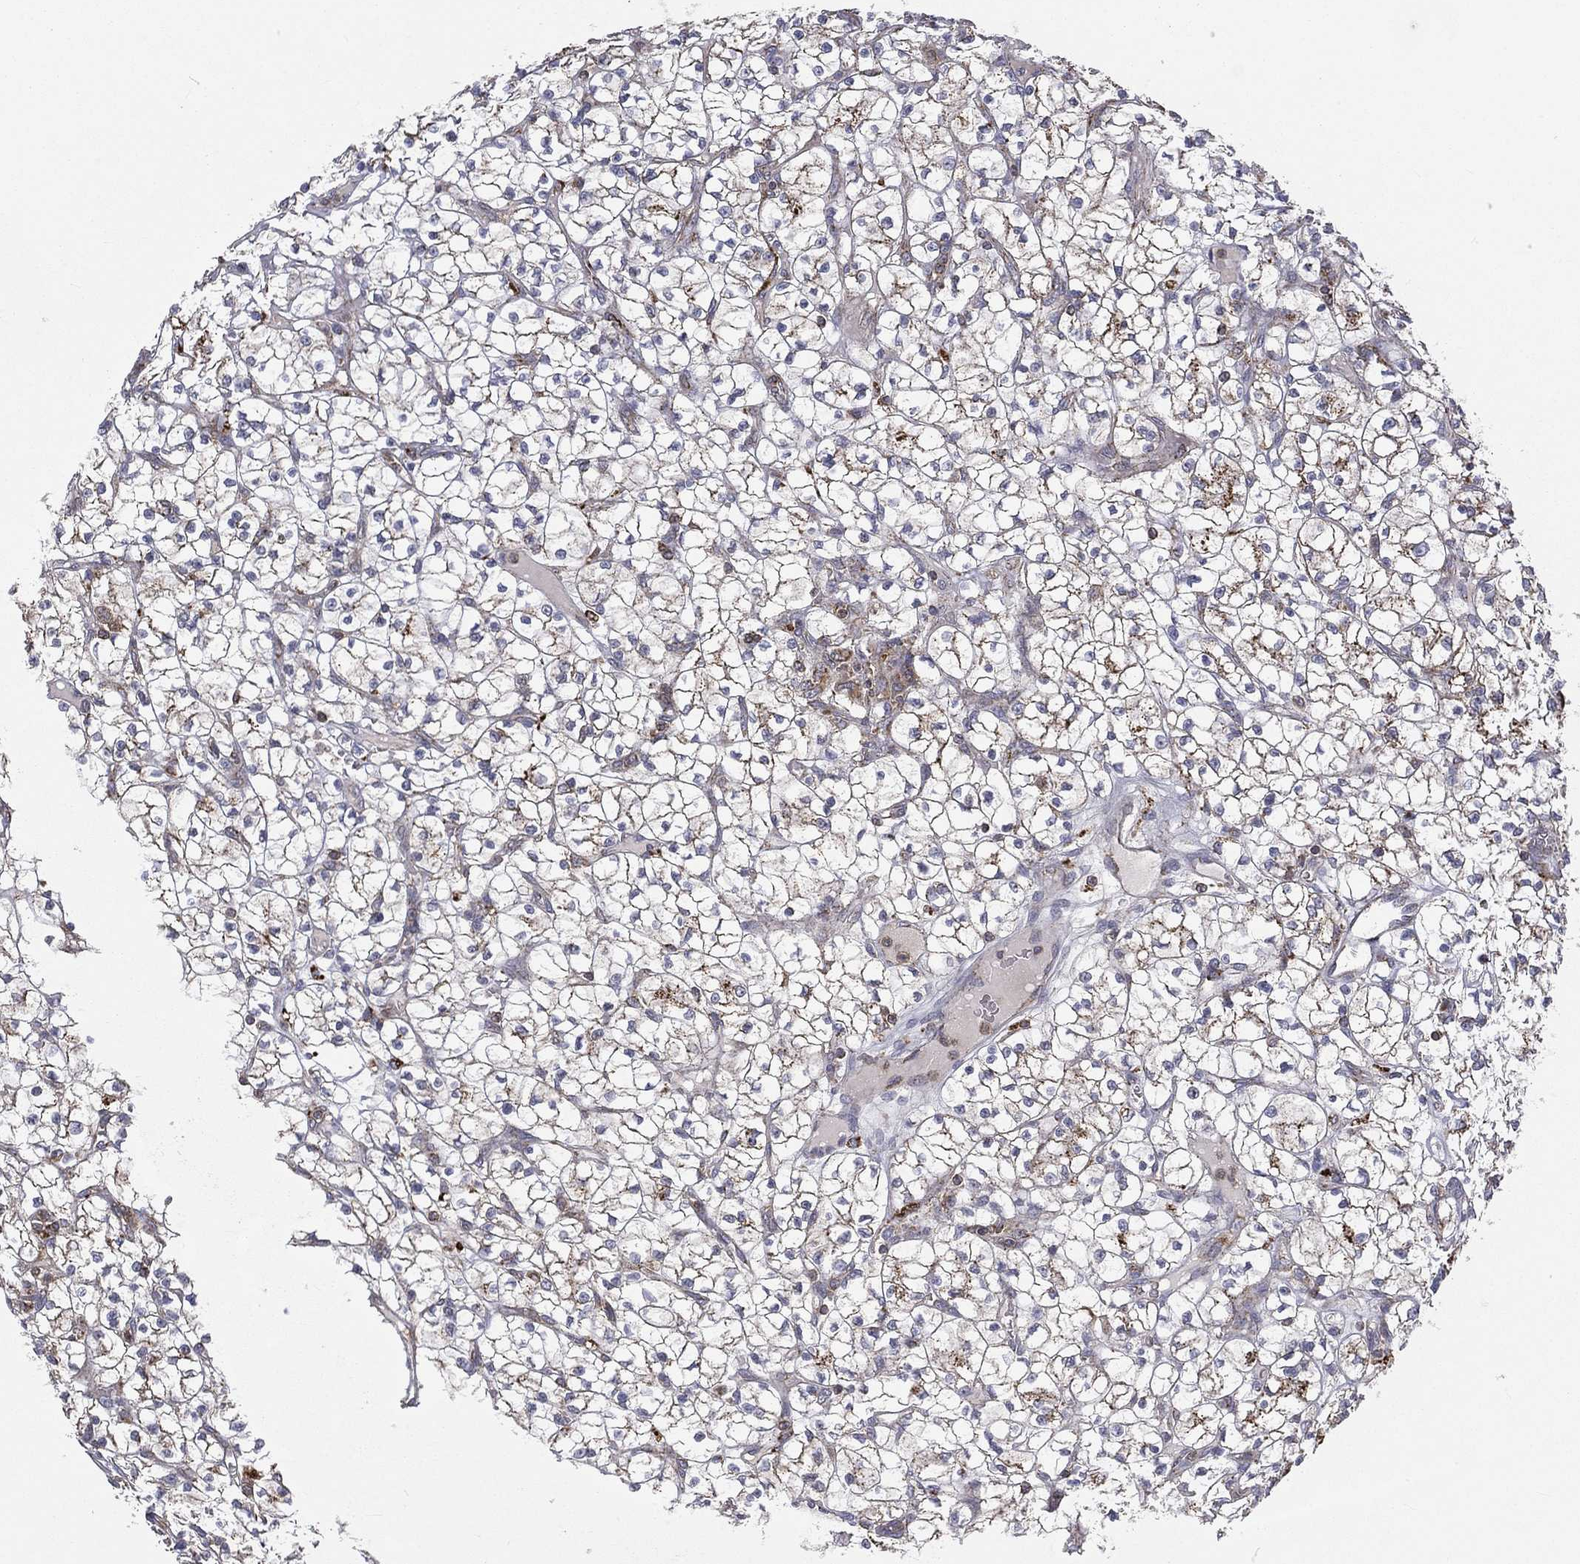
{"staining": {"intensity": "moderate", "quantity": "25%-75%", "location": "cytoplasmic/membranous"}, "tissue": "renal cancer", "cell_type": "Tumor cells", "image_type": "cancer", "snomed": [{"axis": "morphology", "description": "Adenocarcinoma, NOS"}, {"axis": "topography", "description": "Kidney"}], "caption": "Renal adenocarcinoma was stained to show a protein in brown. There is medium levels of moderate cytoplasmic/membranous expression in approximately 25%-75% of tumor cells. (brown staining indicates protein expression, while blue staining denotes nuclei).", "gene": "RIN3", "patient": {"sex": "female", "age": 64}}